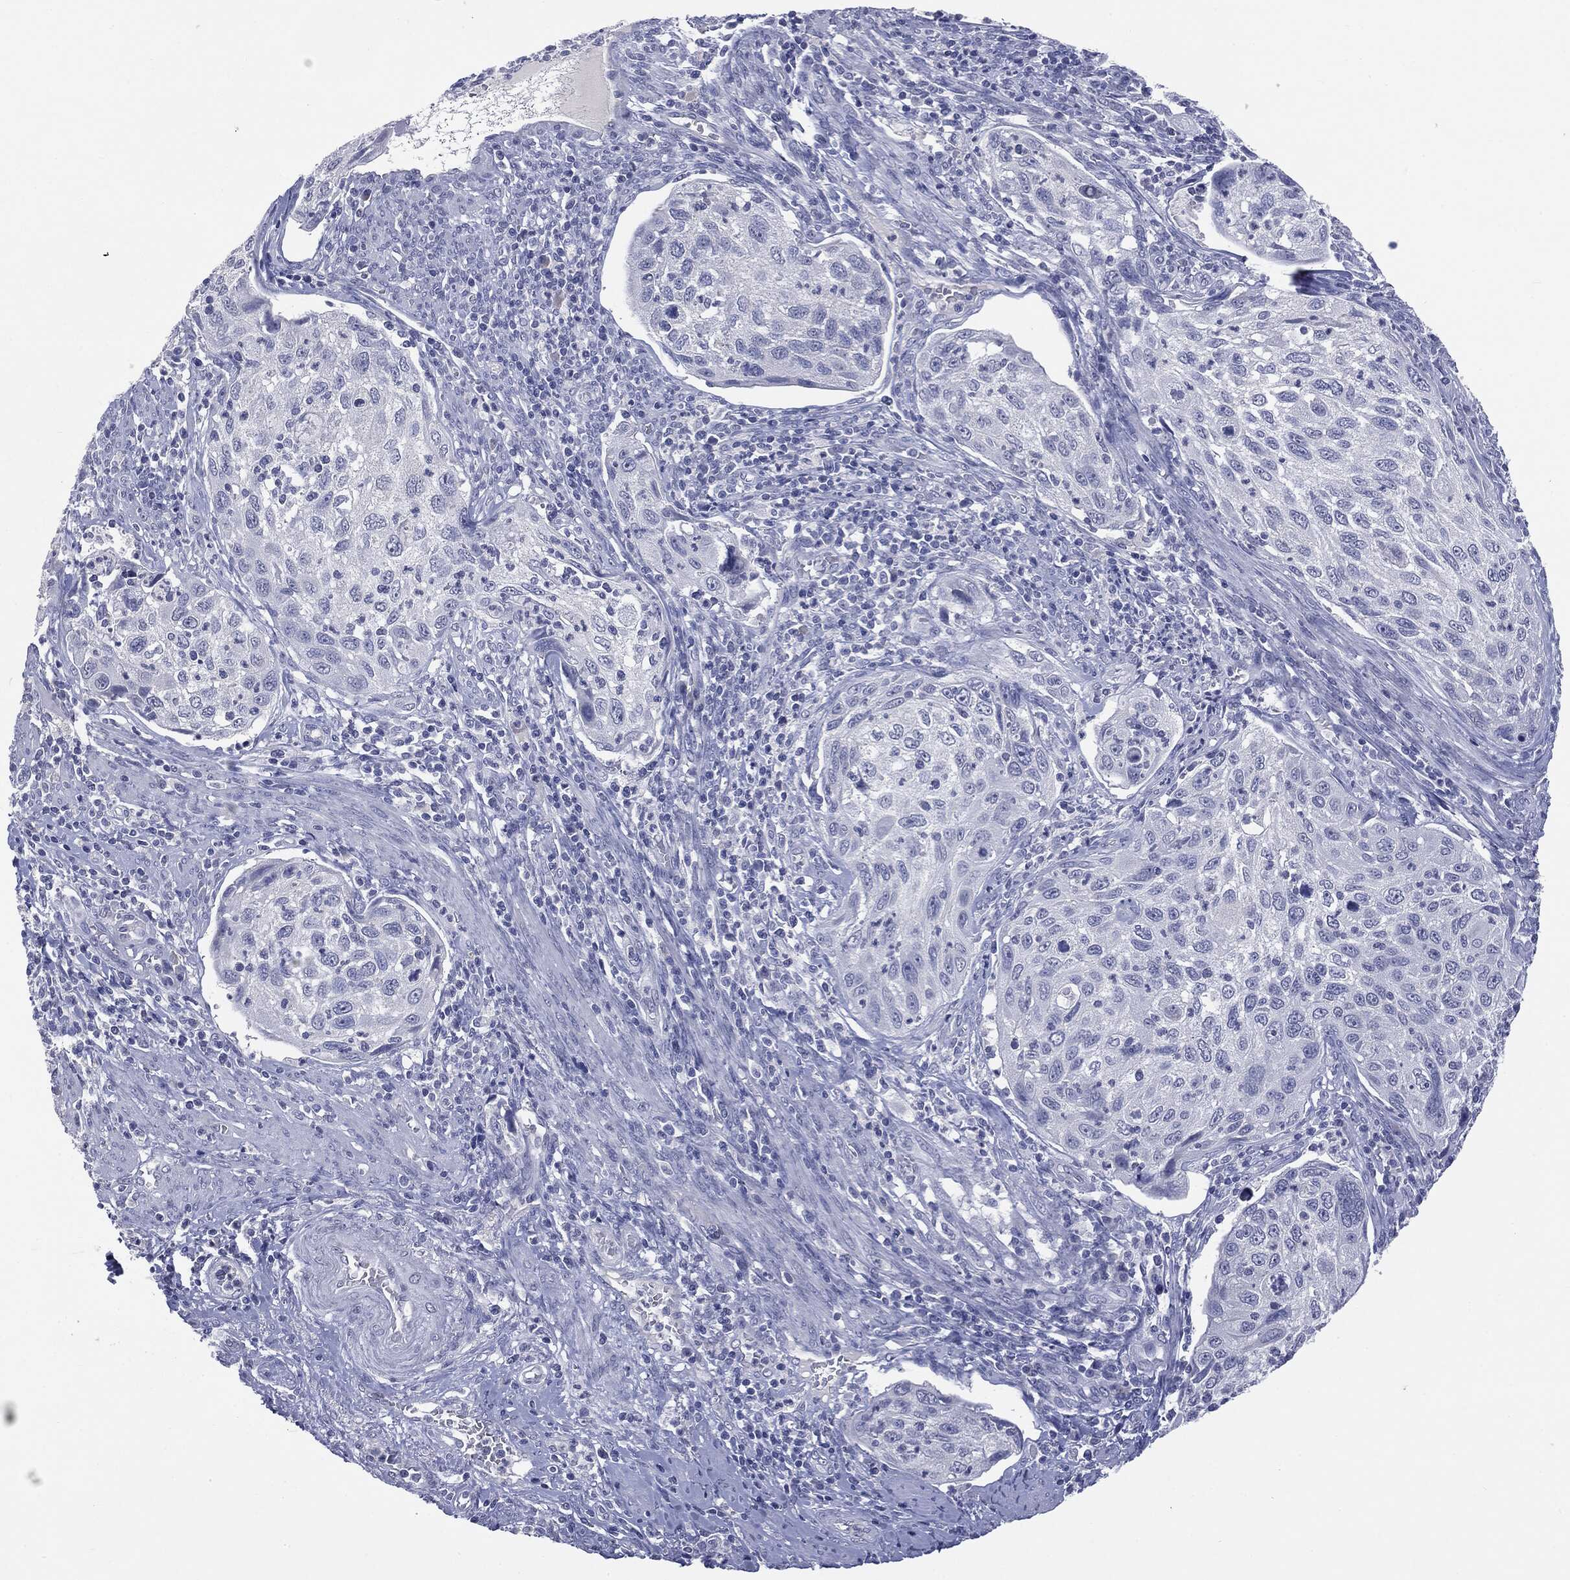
{"staining": {"intensity": "negative", "quantity": "none", "location": "none"}, "tissue": "cervical cancer", "cell_type": "Tumor cells", "image_type": "cancer", "snomed": [{"axis": "morphology", "description": "Squamous cell carcinoma, NOS"}, {"axis": "topography", "description": "Cervix"}], "caption": "Tumor cells show no significant protein expression in cervical squamous cell carcinoma.", "gene": "TSHB", "patient": {"sex": "female", "age": 70}}